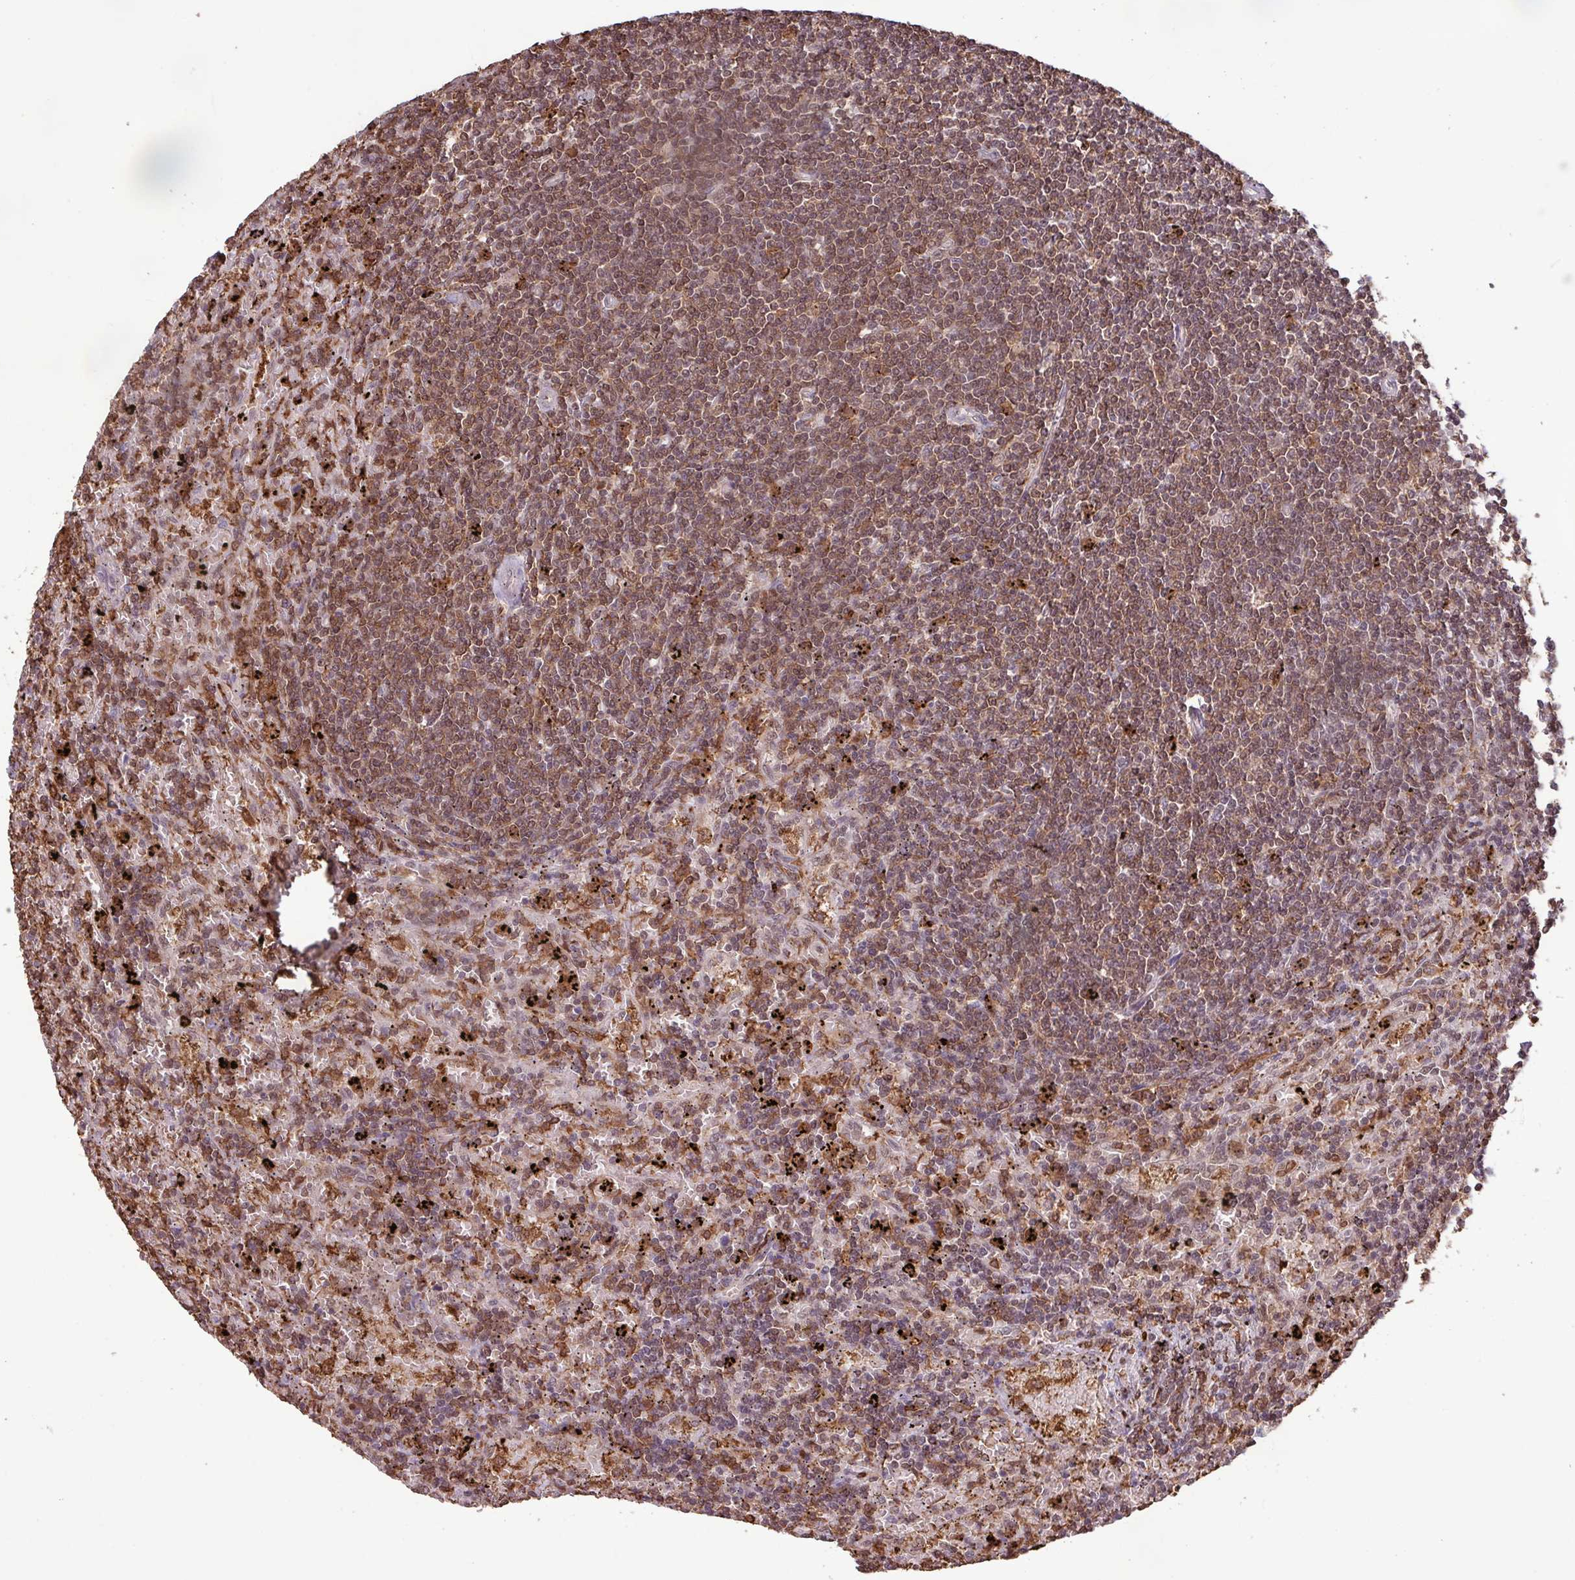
{"staining": {"intensity": "moderate", "quantity": ">75%", "location": "nuclear"}, "tissue": "lymphoma", "cell_type": "Tumor cells", "image_type": "cancer", "snomed": [{"axis": "morphology", "description": "Malignant lymphoma, non-Hodgkin's type, Low grade"}, {"axis": "topography", "description": "Spleen"}], "caption": "The photomicrograph shows staining of malignant lymphoma, non-Hodgkin's type (low-grade), revealing moderate nuclear protein expression (brown color) within tumor cells. Using DAB (3,3'-diaminobenzidine) (brown) and hematoxylin (blue) stains, captured at high magnification using brightfield microscopy.", "gene": "GON7", "patient": {"sex": "male", "age": 76}}